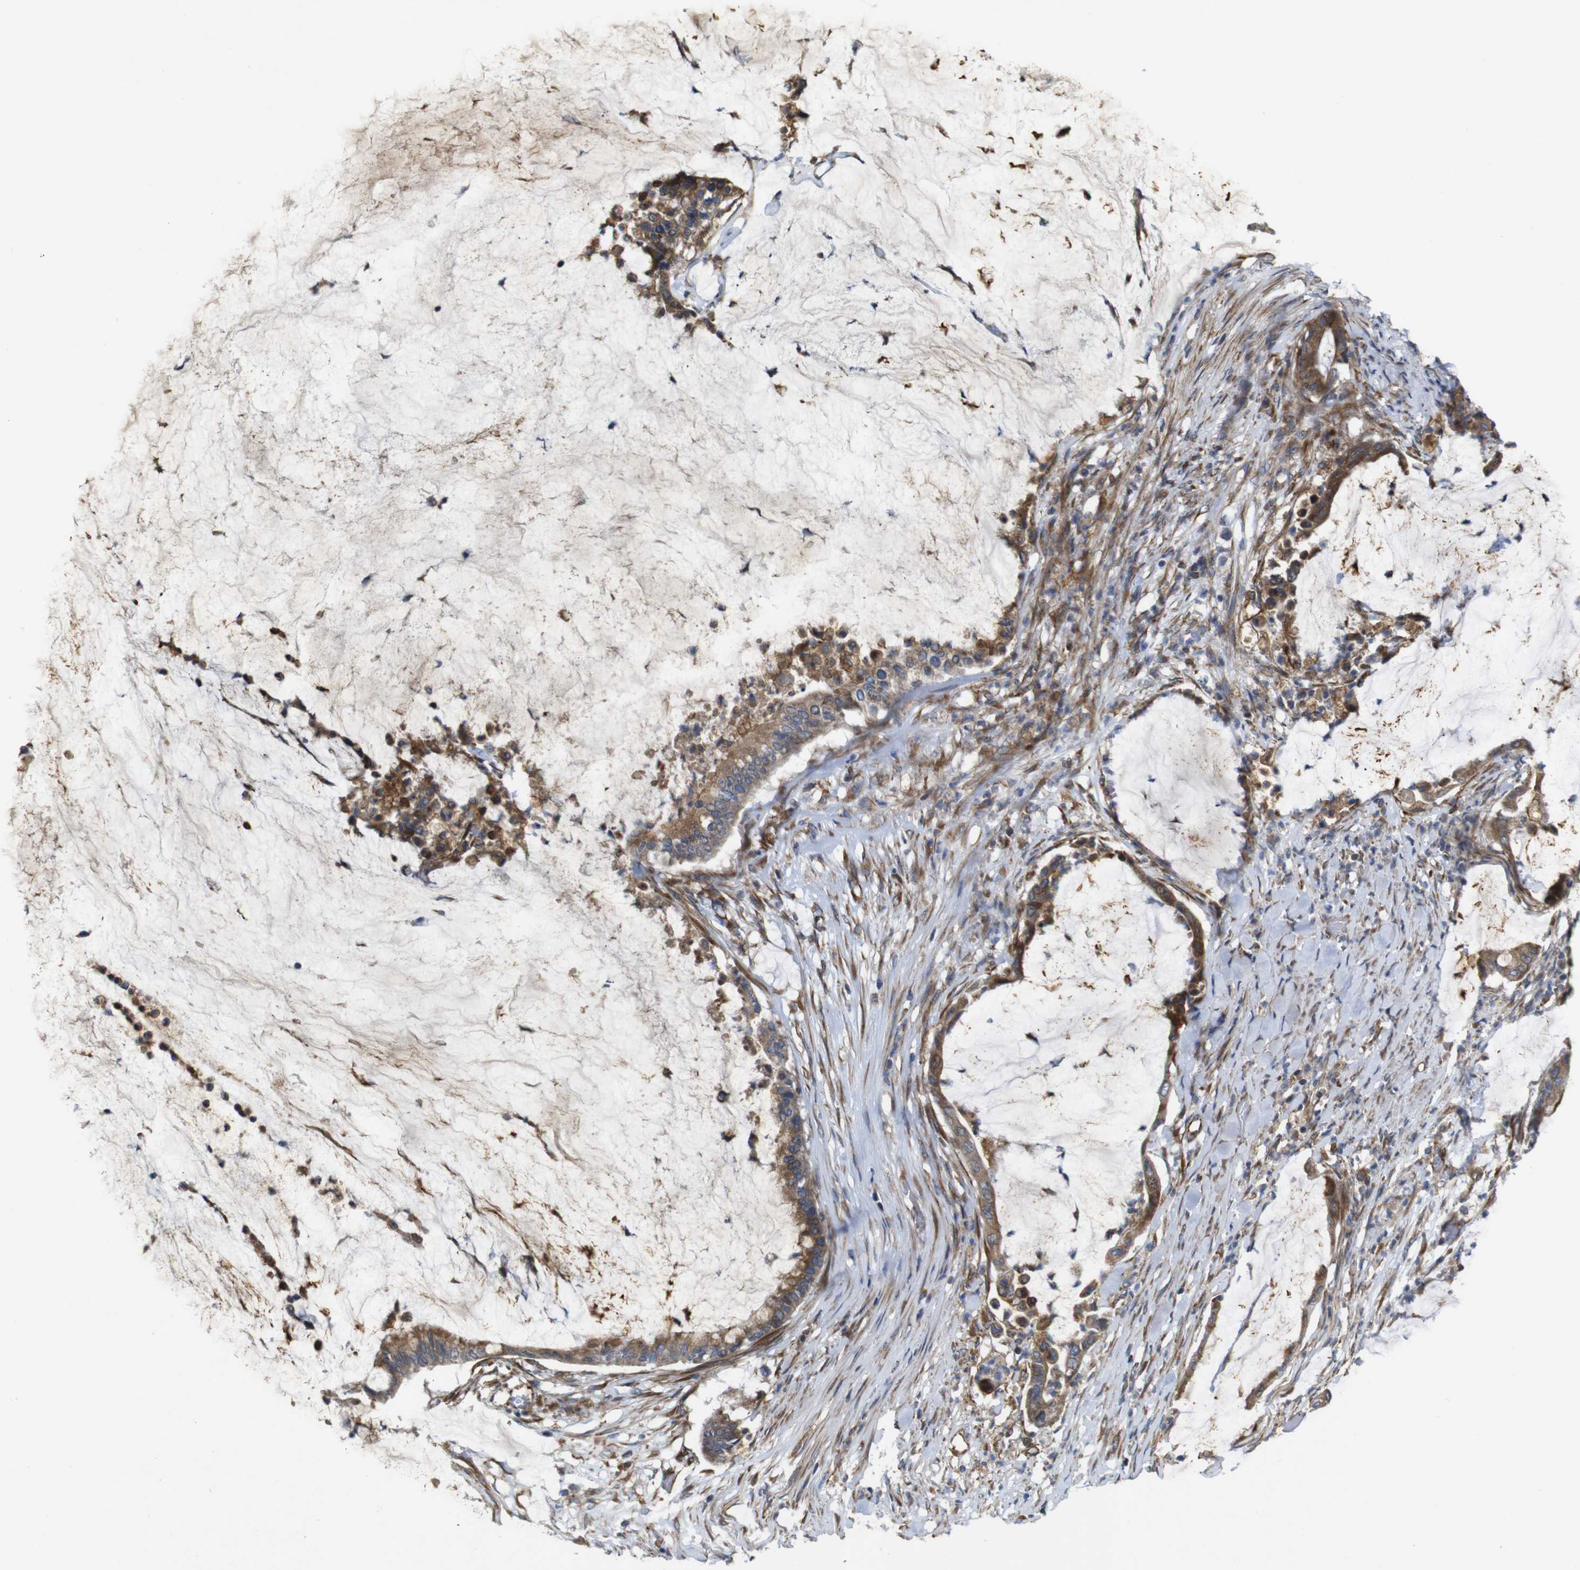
{"staining": {"intensity": "moderate", "quantity": ">75%", "location": "cytoplasmic/membranous"}, "tissue": "pancreatic cancer", "cell_type": "Tumor cells", "image_type": "cancer", "snomed": [{"axis": "morphology", "description": "Adenocarcinoma, NOS"}, {"axis": "topography", "description": "Pancreas"}], "caption": "Protein expression analysis of pancreatic cancer (adenocarcinoma) reveals moderate cytoplasmic/membranous expression in about >75% of tumor cells.", "gene": "POMK", "patient": {"sex": "male", "age": 41}}